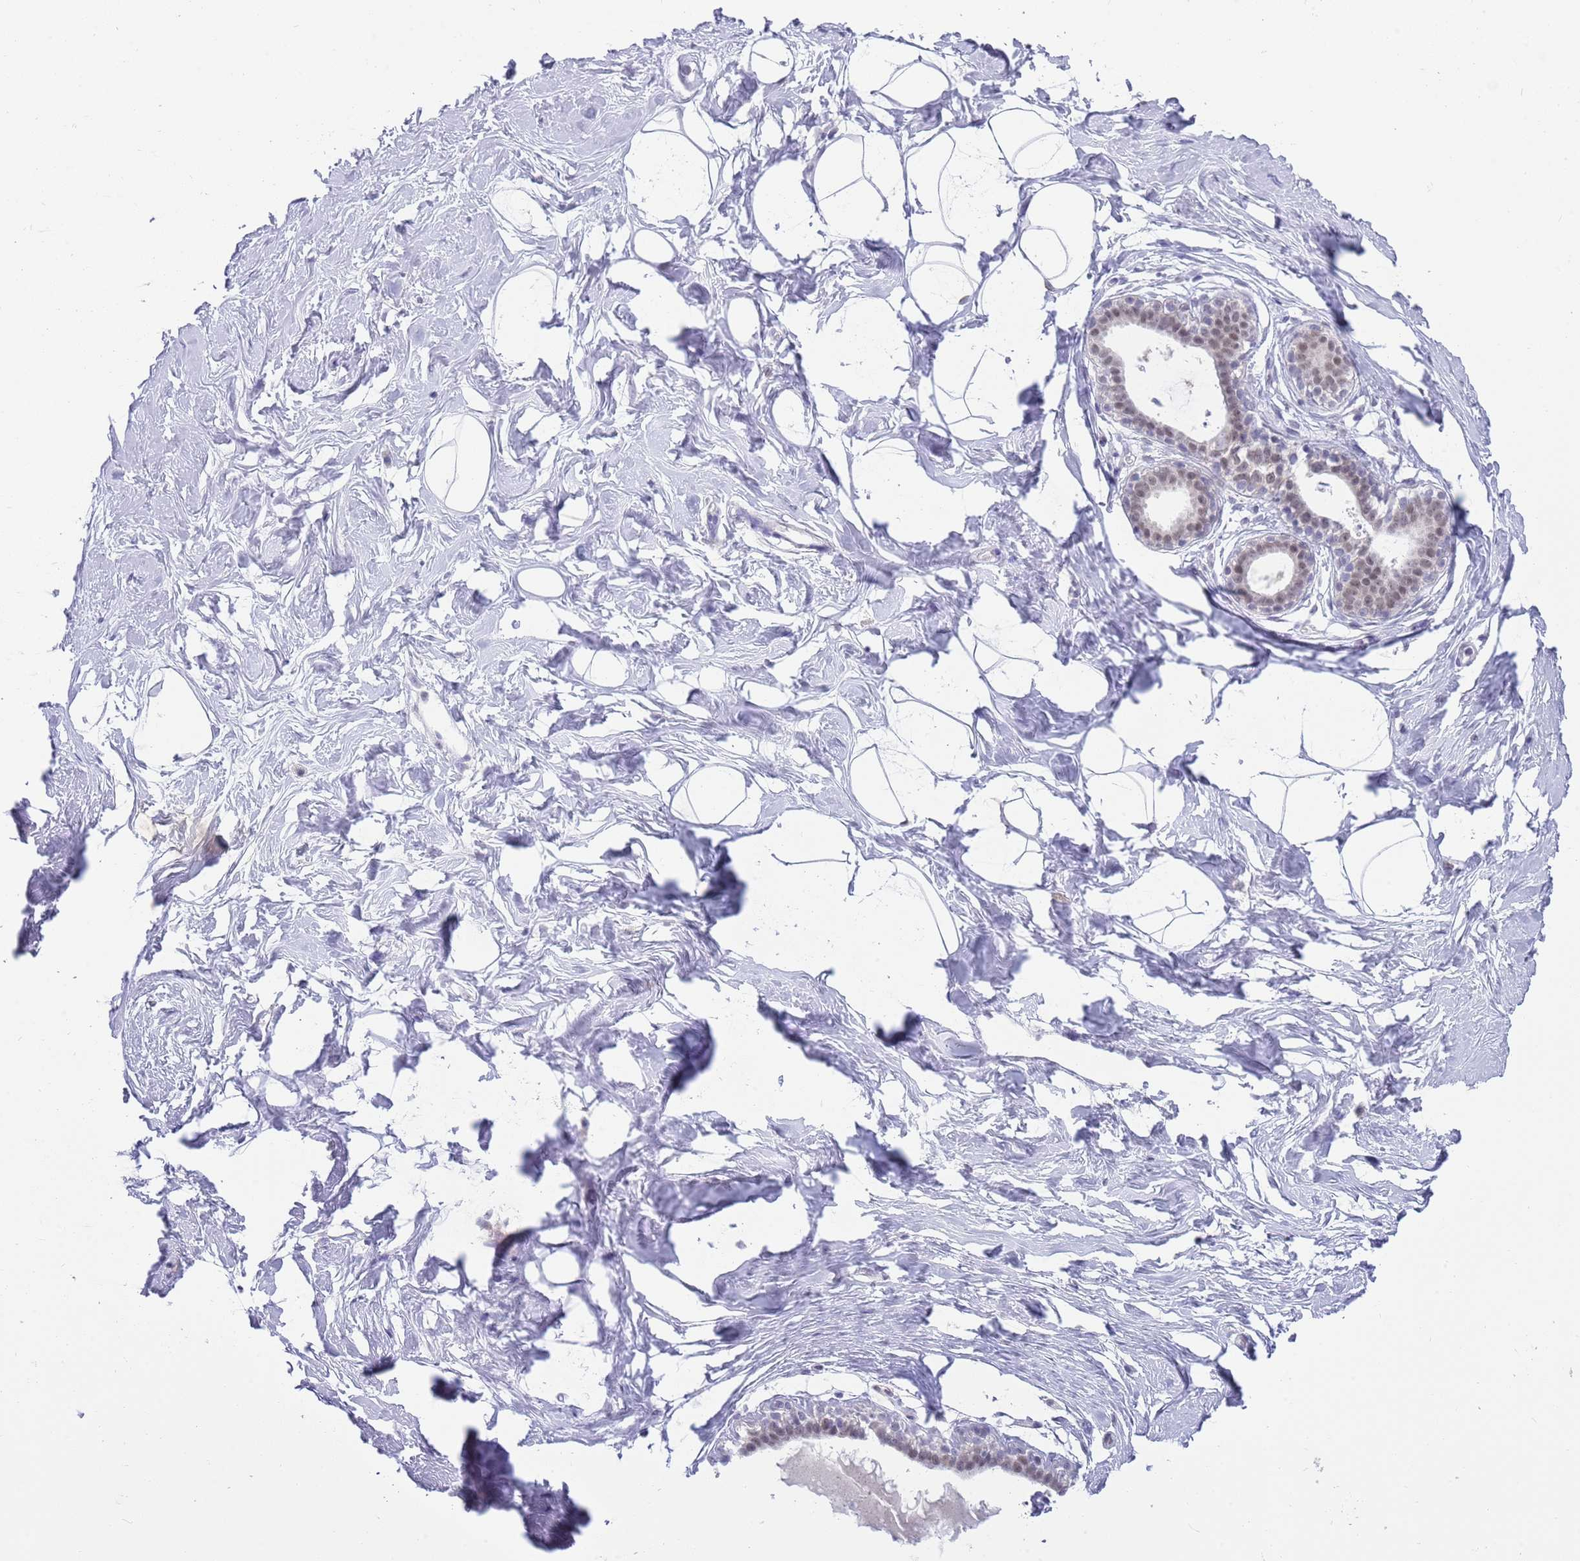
{"staining": {"intensity": "negative", "quantity": "none", "location": "none"}, "tissue": "breast", "cell_type": "Adipocytes", "image_type": "normal", "snomed": [{"axis": "morphology", "description": "Normal tissue, NOS"}, {"axis": "morphology", "description": "Adenoma, NOS"}, {"axis": "topography", "description": "Breast"}], "caption": "The micrograph demonstrates no staining of adipocytes in normal breast.", "gene": "SEPHS2", "patient": {"sex": "female", "age": 23}}